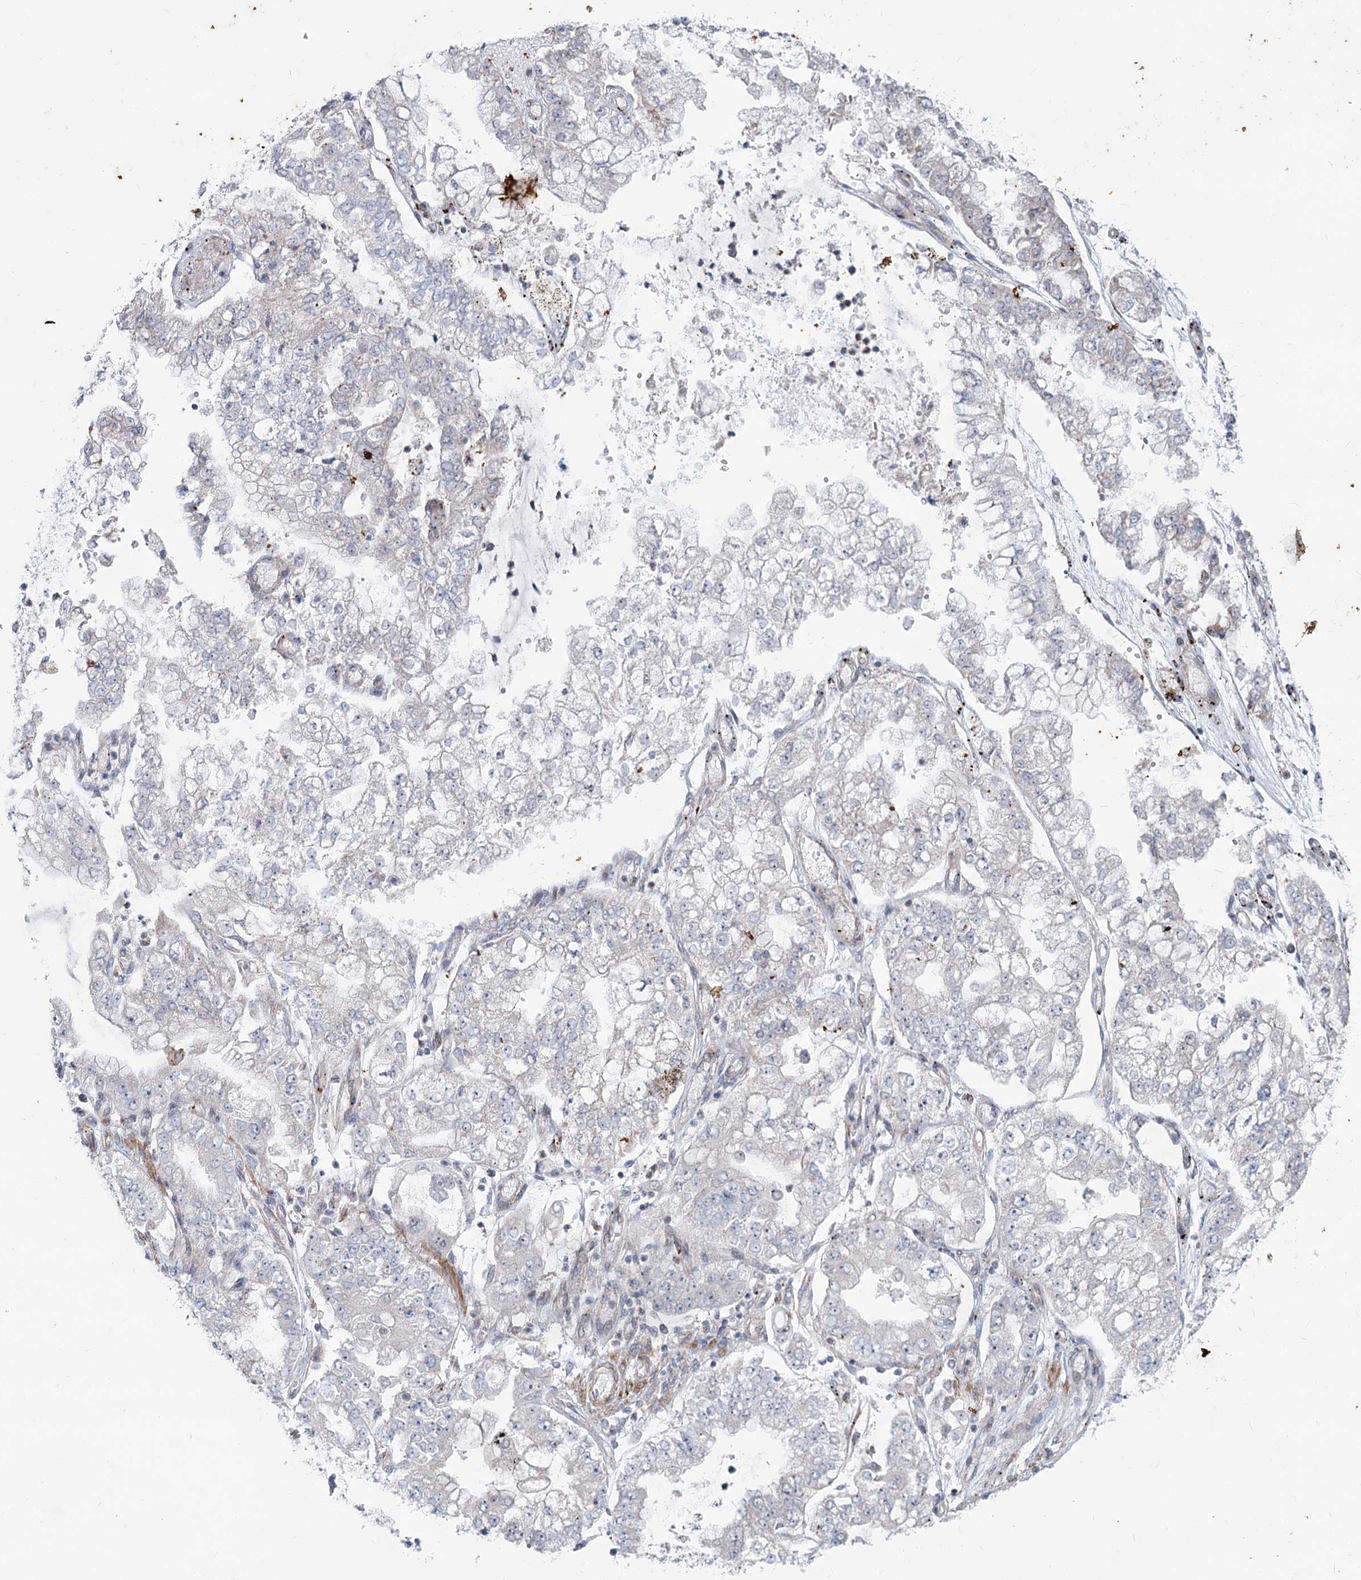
{"staining": {"intensity": "negative", "quantity": "none", "location": "none"}, "tissue": "stomach cancer", "cell_type": "Tumor cells", "image_type": "cancer", "snomed": [{"axis": "morphology", "description": "Adenocarcinoma, NOS"}, {"axis": "topography", "description": "Stomach"}], "caption": "IHC micrograph of stomach cancer (adenocarcinoma) stained for a protein (brown), which exhibits no positivity in tumor cells. Nuclei are stained in blue.", "gene": "MTG1", "patient": {"sex": "male", "age": 76}}